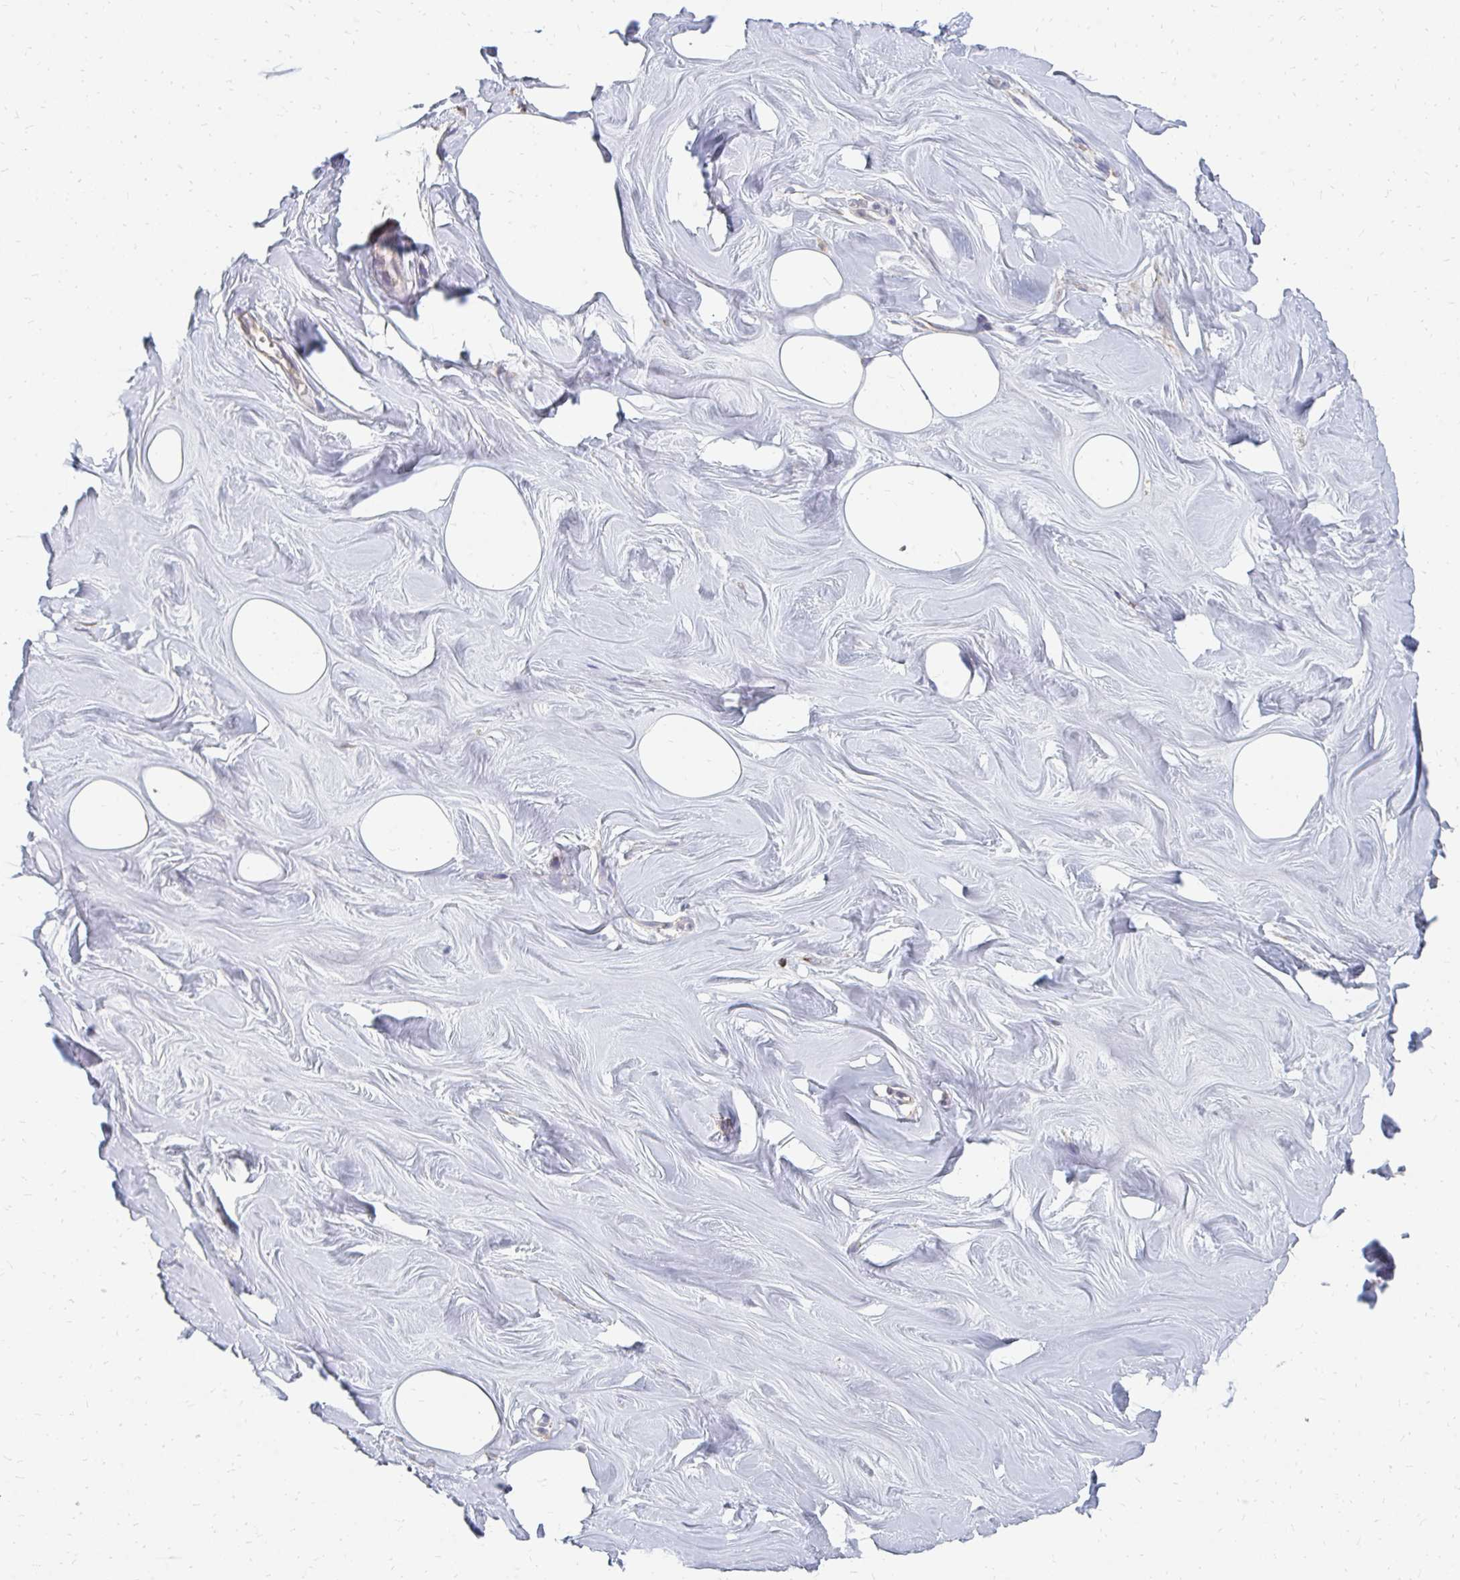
{"staining": {"intensity": "negative", "quantity": "none", "location": "none"}, "tissue": "breast", "cell_type": "Adipocytes", "image_type": "normal", "snomed": [{"axis": "morphology", "description": "Normal tissue, NOS"}, {"axis": "topography", "description": "Breast"}], "caption": "The micrograph shows no staining of adipocytes in benign breast.", "gene": "PPP1R13L", "patient": {"sex": "female", "age": 27}}